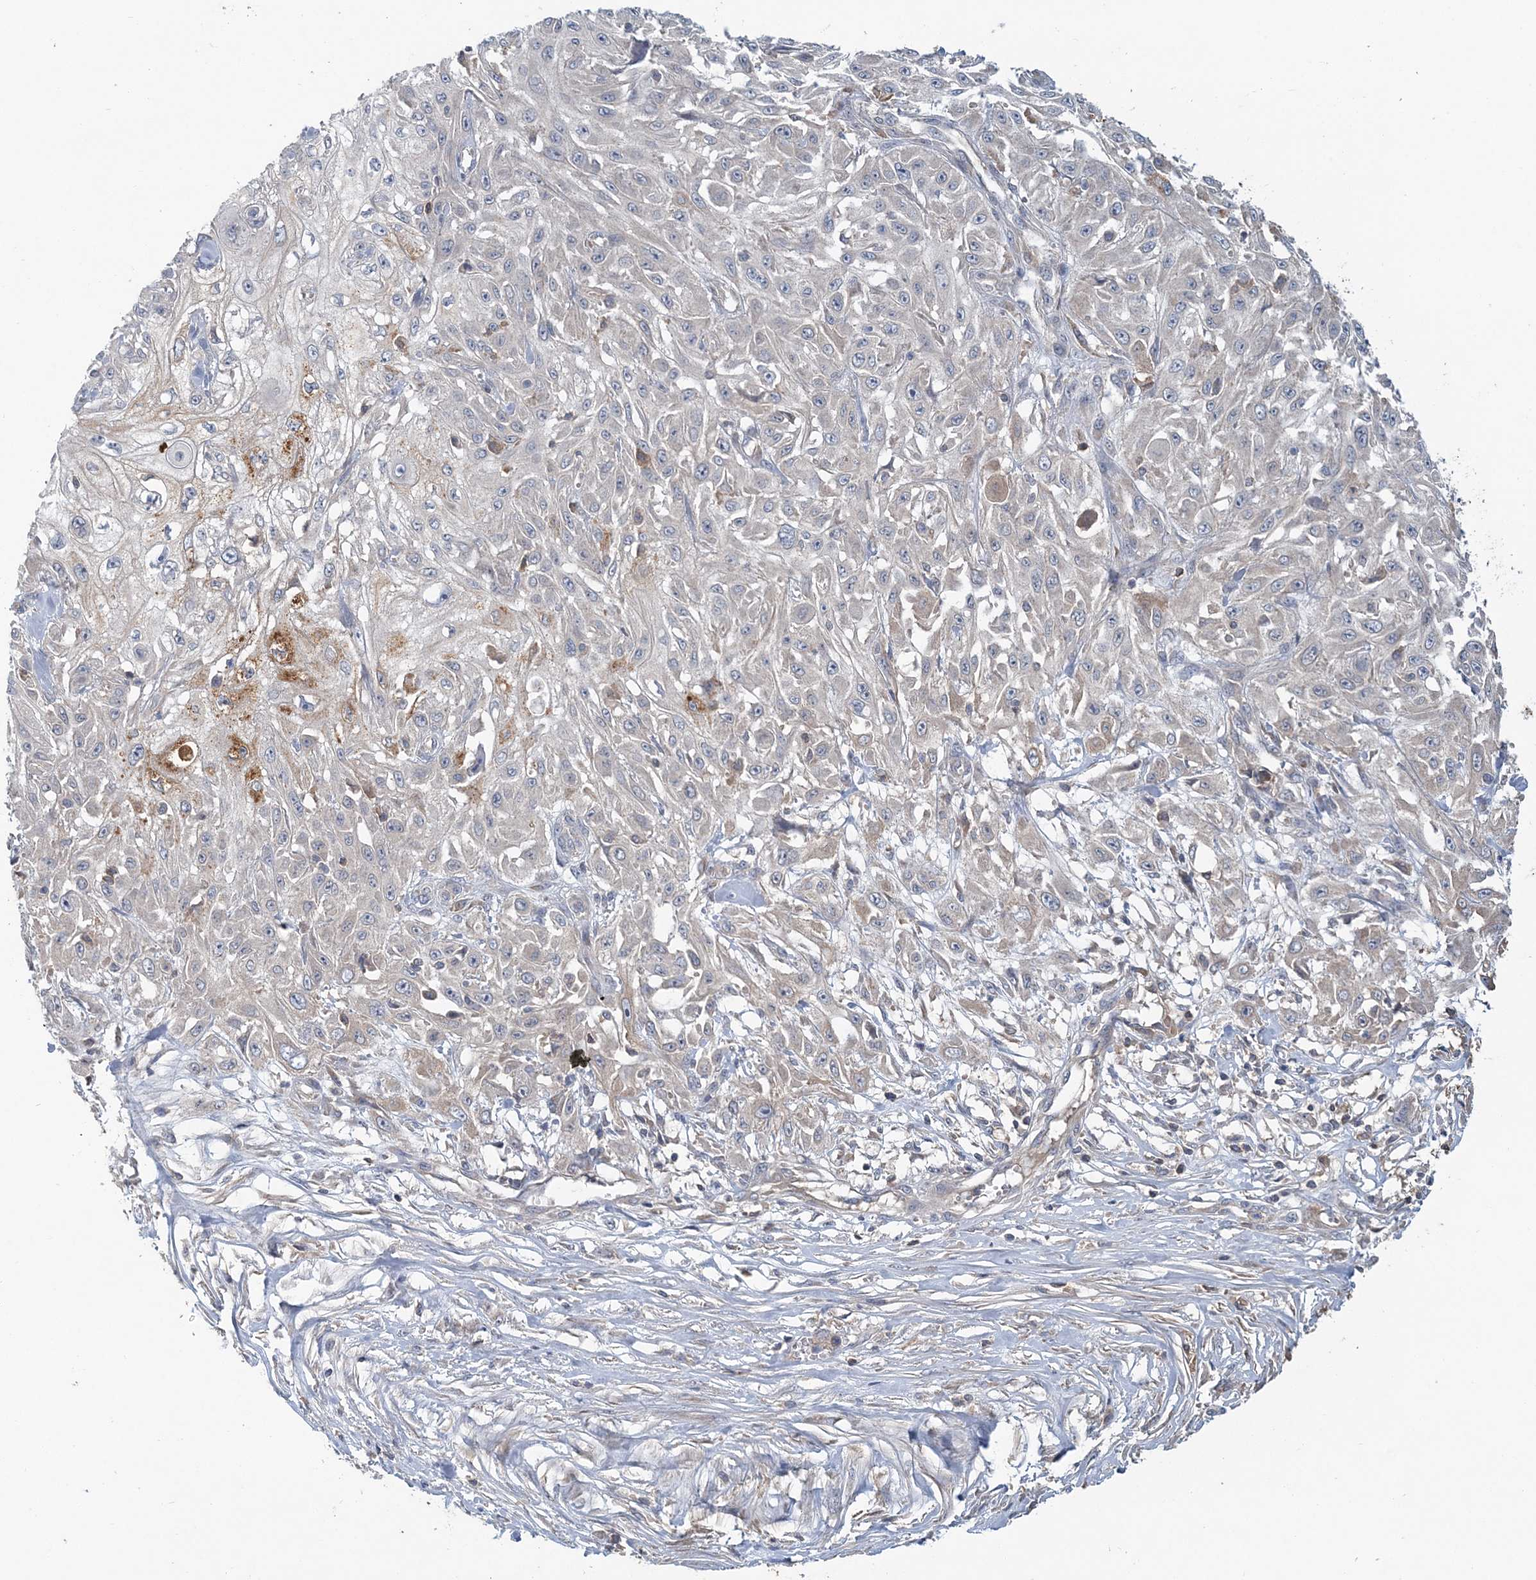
{"staining": {"intensity": "negative", "quantity": "none", "location": "none"}, "tissue": "skin cancer", "cell_type": "Tumor cells", "image_type": "cancer", "snomed": [{"axis": "morphology", "description": "Squamous cell carcinoma, NOS"}, {"axis": "morphology", "description": "Squamous cell carcinoma, metastatic, NOS"}, {"axis": "topography", "description": "Skin"}, {"axis": "topography", "description": "Lymph node"}], "caption": "Tumor cells show no significant positivity in skin metastatic squamous cell carcinoma. The staining was performed using DAB to visualize the protein expression in brown, while the nuclei were stained in blue with hematoxylin (Magnification: 20x).", "gene": "RNF25", "patient": {"sex": "male", "age": 75}}